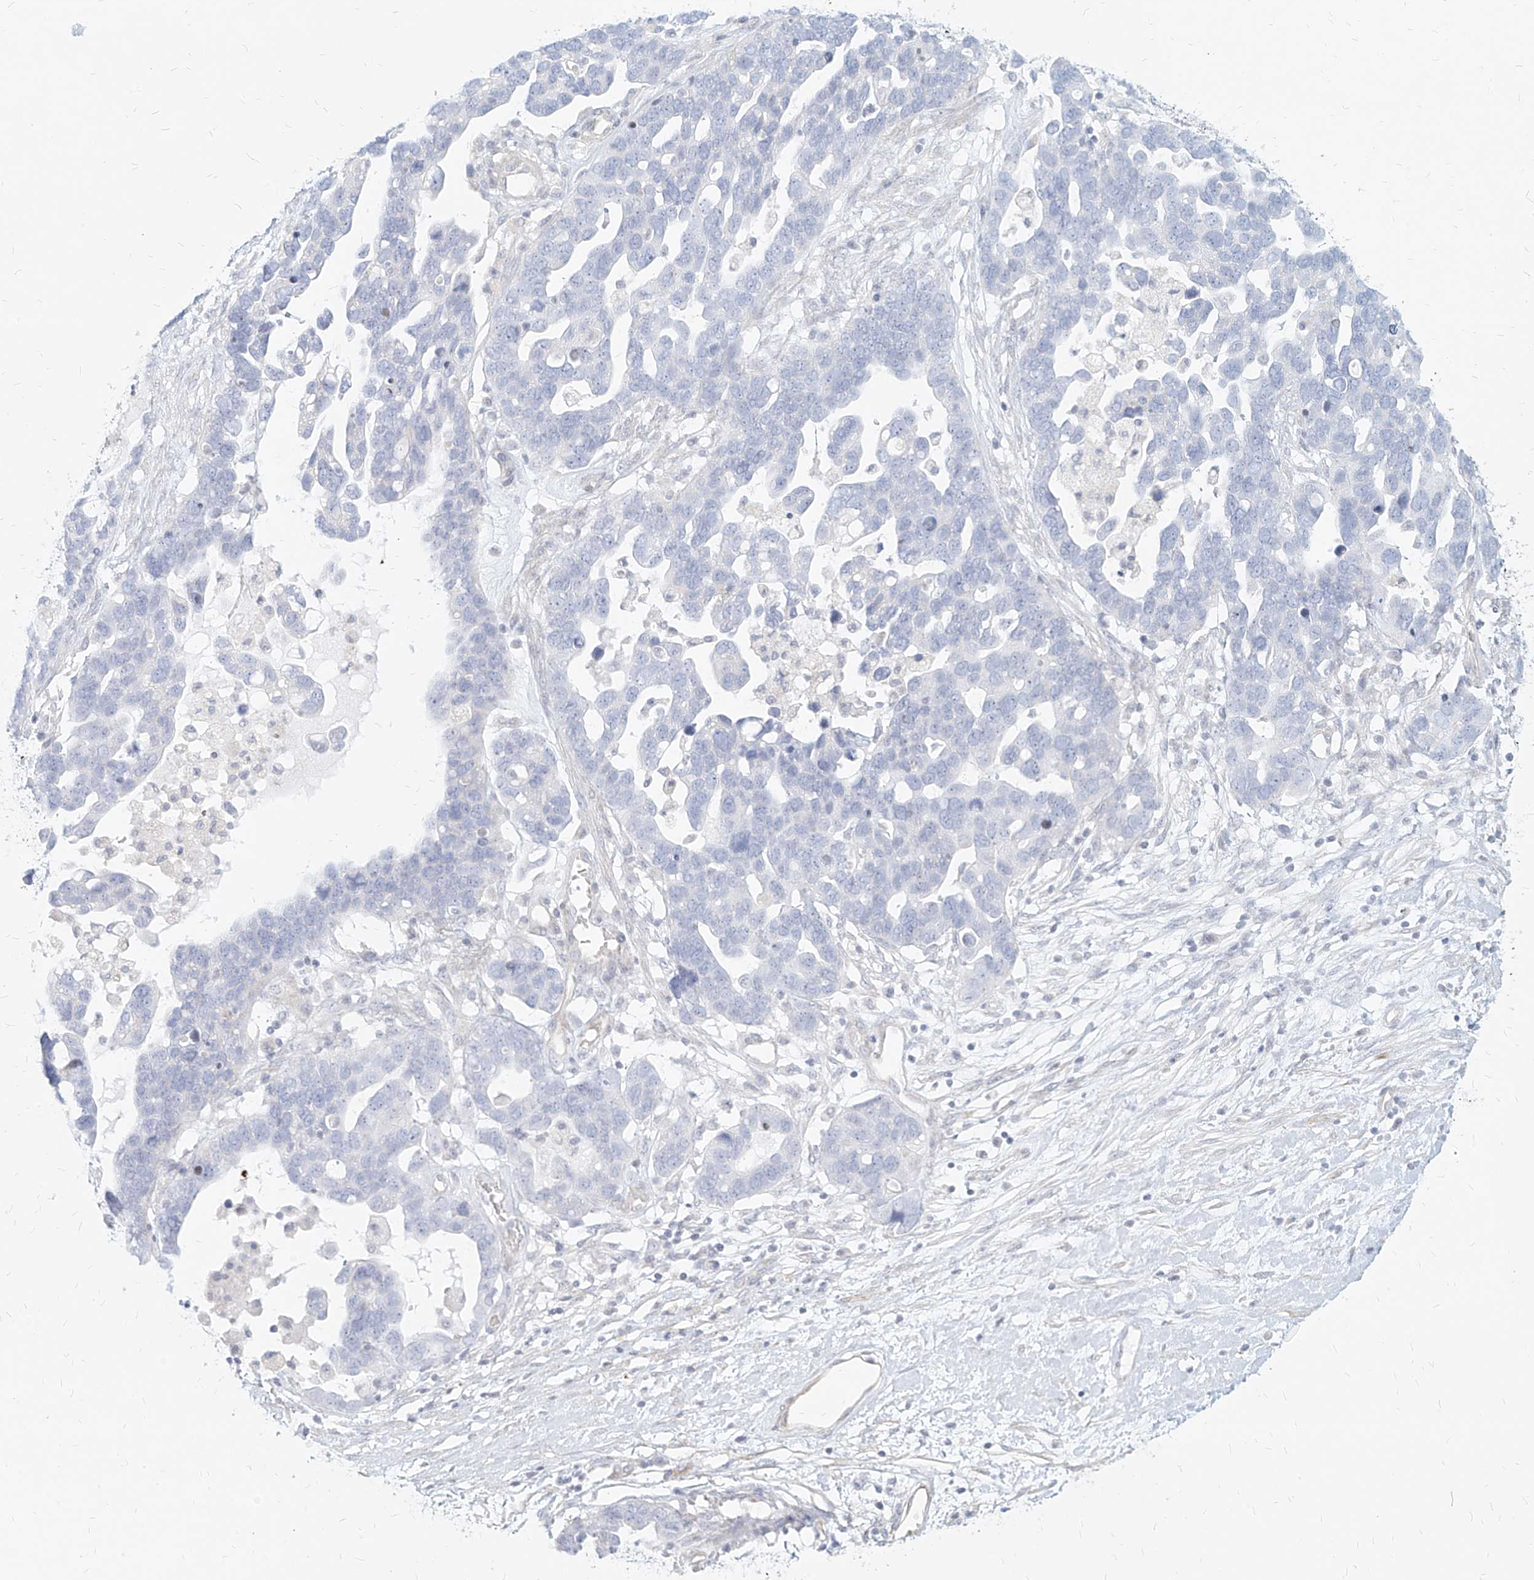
{"staining": {"intensity": "negative", "quantity": "none", "location": "none"}, "tissue": "ovarian cancer", "cell_type": "Tumor cells", "image_type": "cancer", "snomed": [{"axis": "morphology", "description": "Cystadenocarcinoma, serous, NOS"}, {"axis": "topography", "description": "Ovary"}], "caption": "The photomicrograph reveals no staining of tumor cells in ovarian serous cystadenocarcinoma. The staining is performed using DAB brown chromogen with nuclei counter-stained in using hematoxylin.", "gene": "ITPKB", "patient": {"sex": "female", "age": 54}}